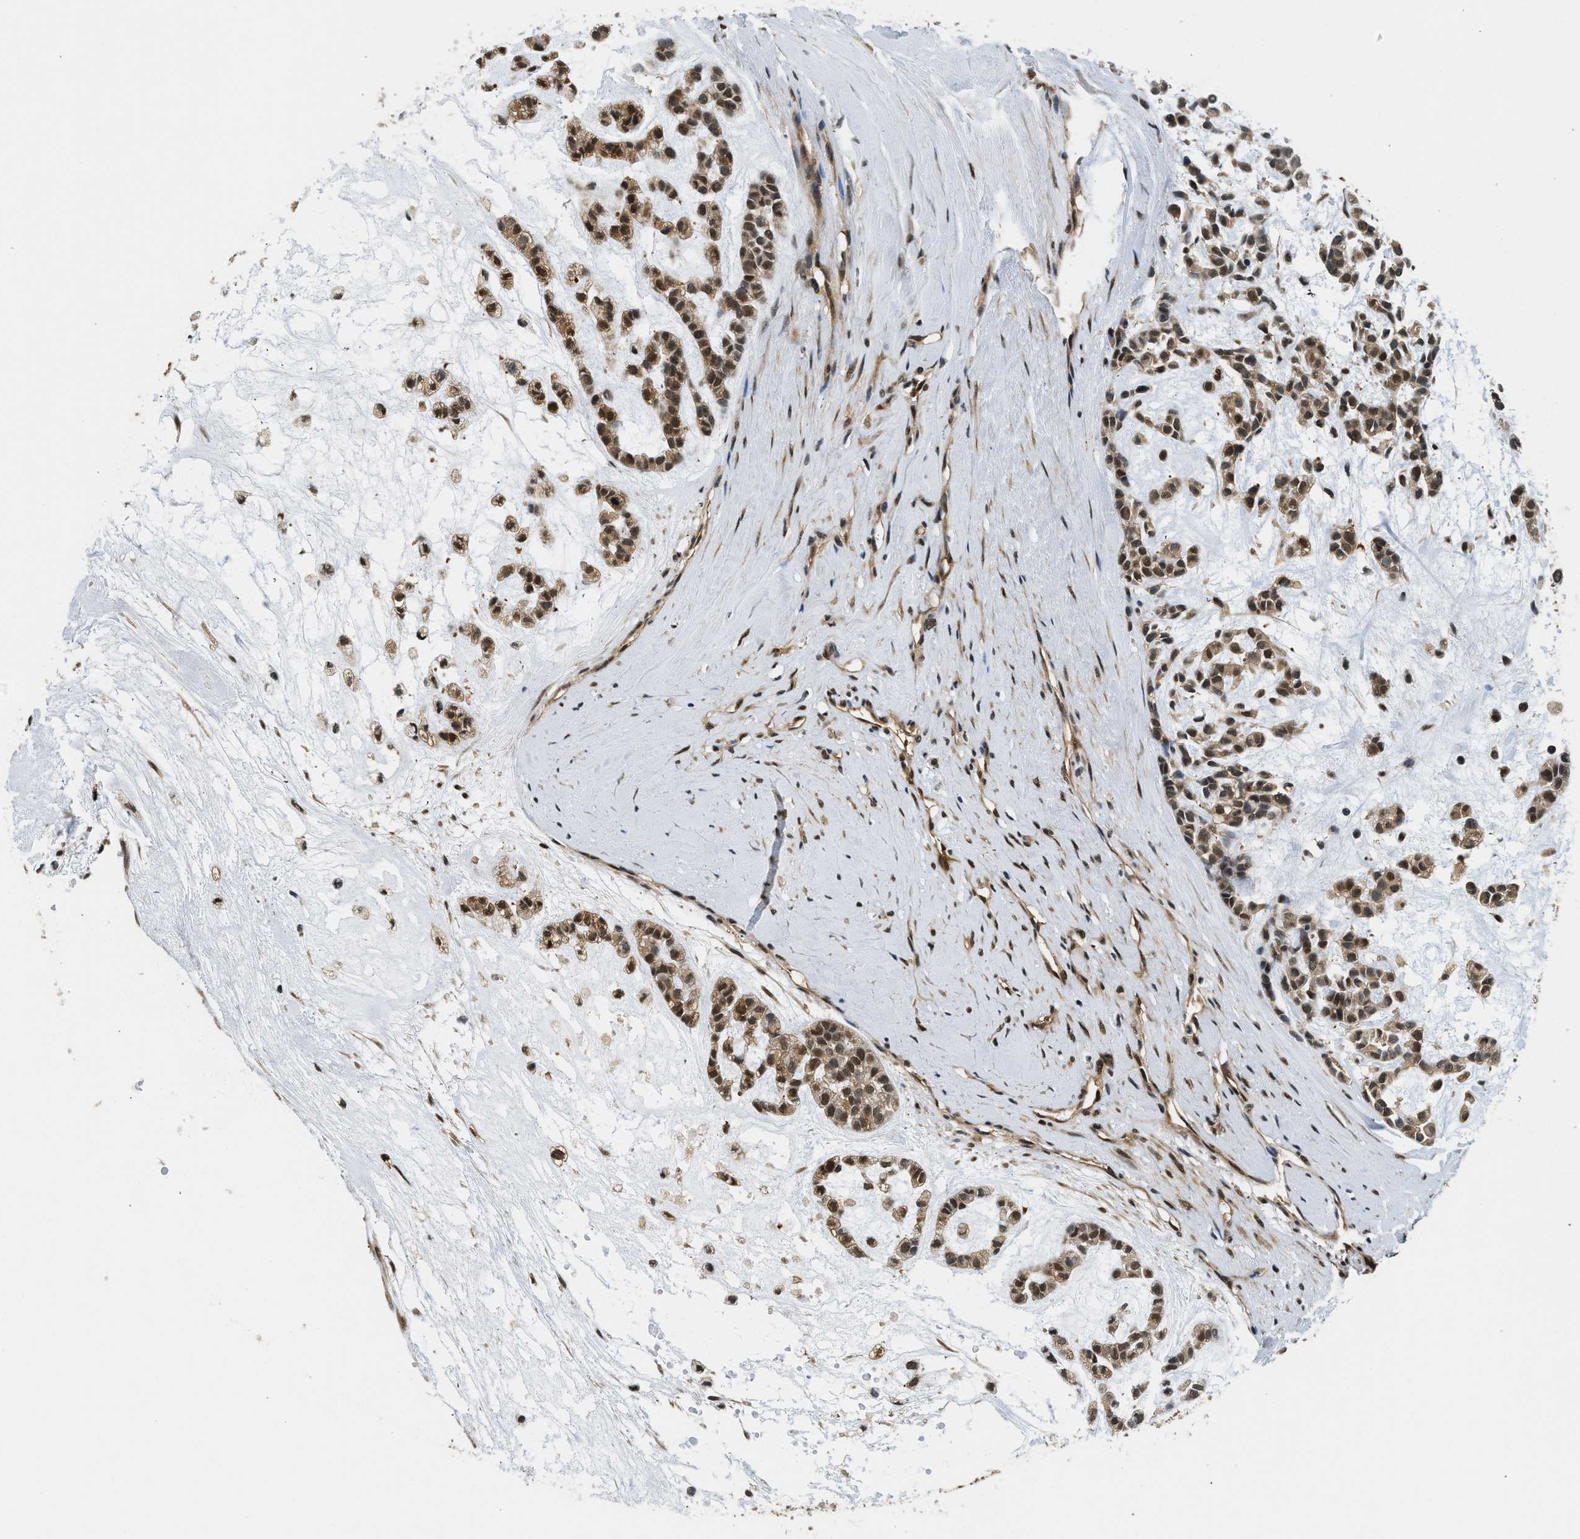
{"staining": {"intensity": "strong", "quantity": ">75%", "location": "cytoplasmic/membranous,nuclear"}, "tissue": "head and neck cancer", "cell_type": "Tumor cells", "image_type": "cancer", "snomed": [{"axis": "morphology", "description": "Adenocarcinoma, NOS"}, {"axis": "morphology", "description": "Adenoma, NOS"}, {"axis": "topography", "description": "Head-Neck"}], "caption": "Strong cytoplasmic/membranous and nuclear protein expression is seen in approximately >75% of tumor cells in adenocarcinoma (head and neck).", "gene": "PSMD3", "patient": {"sex": "female", "age": 55}}